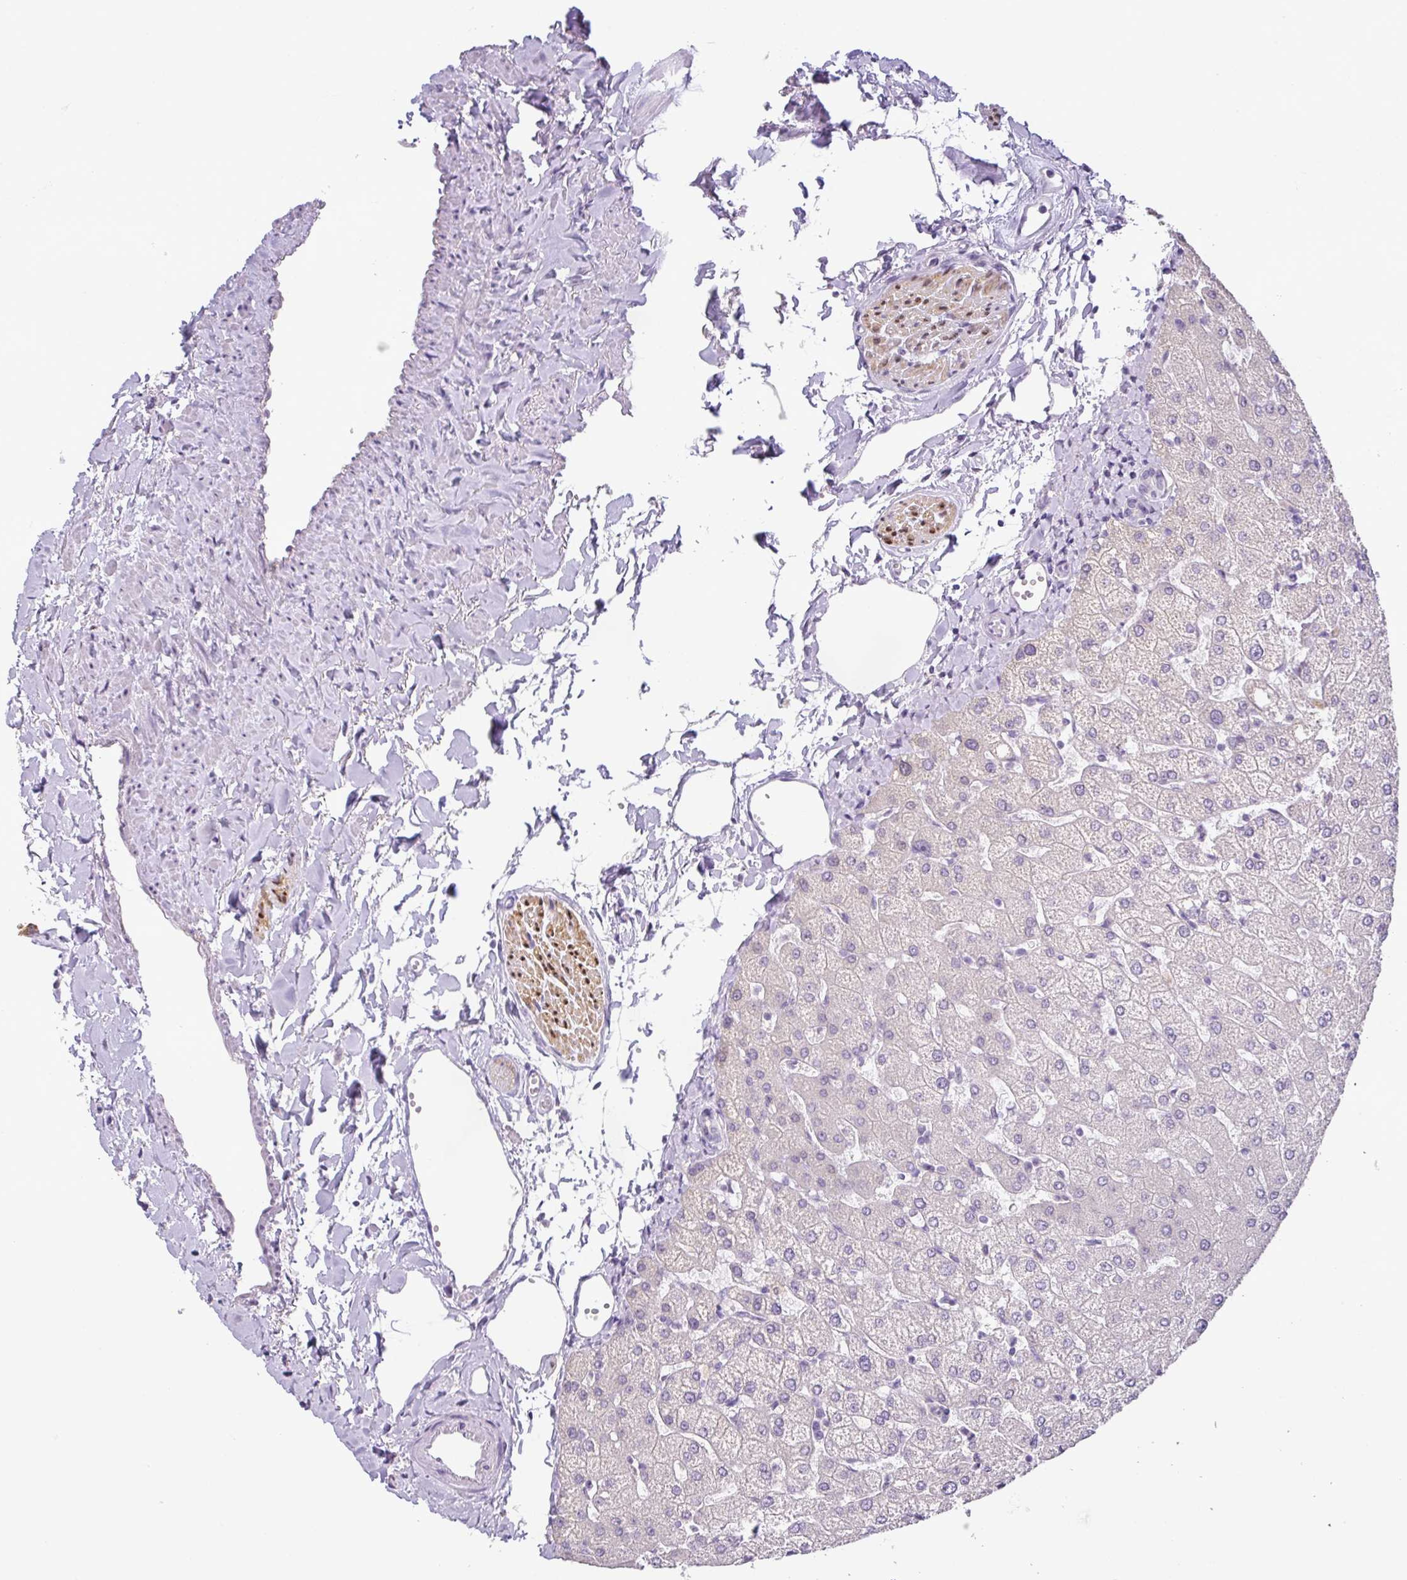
{"staining": {"intensity": "negative", "quantity": "none", "location": "none"}, "tissue": "liver", "cell_type": "Cholangiocytes", "image_type": "normal", "snomed": [{"axis": "morphology", "description": "Normal tissue, NOS"}, {"axis": "topography", "description": "Liver"}], "caption": "Human liver stained for a protein using immunohistochemistry reveals no staining in cholangiocytes.", "gene": "HMCN2", "patient": {"sex": "female", "age": 54}}